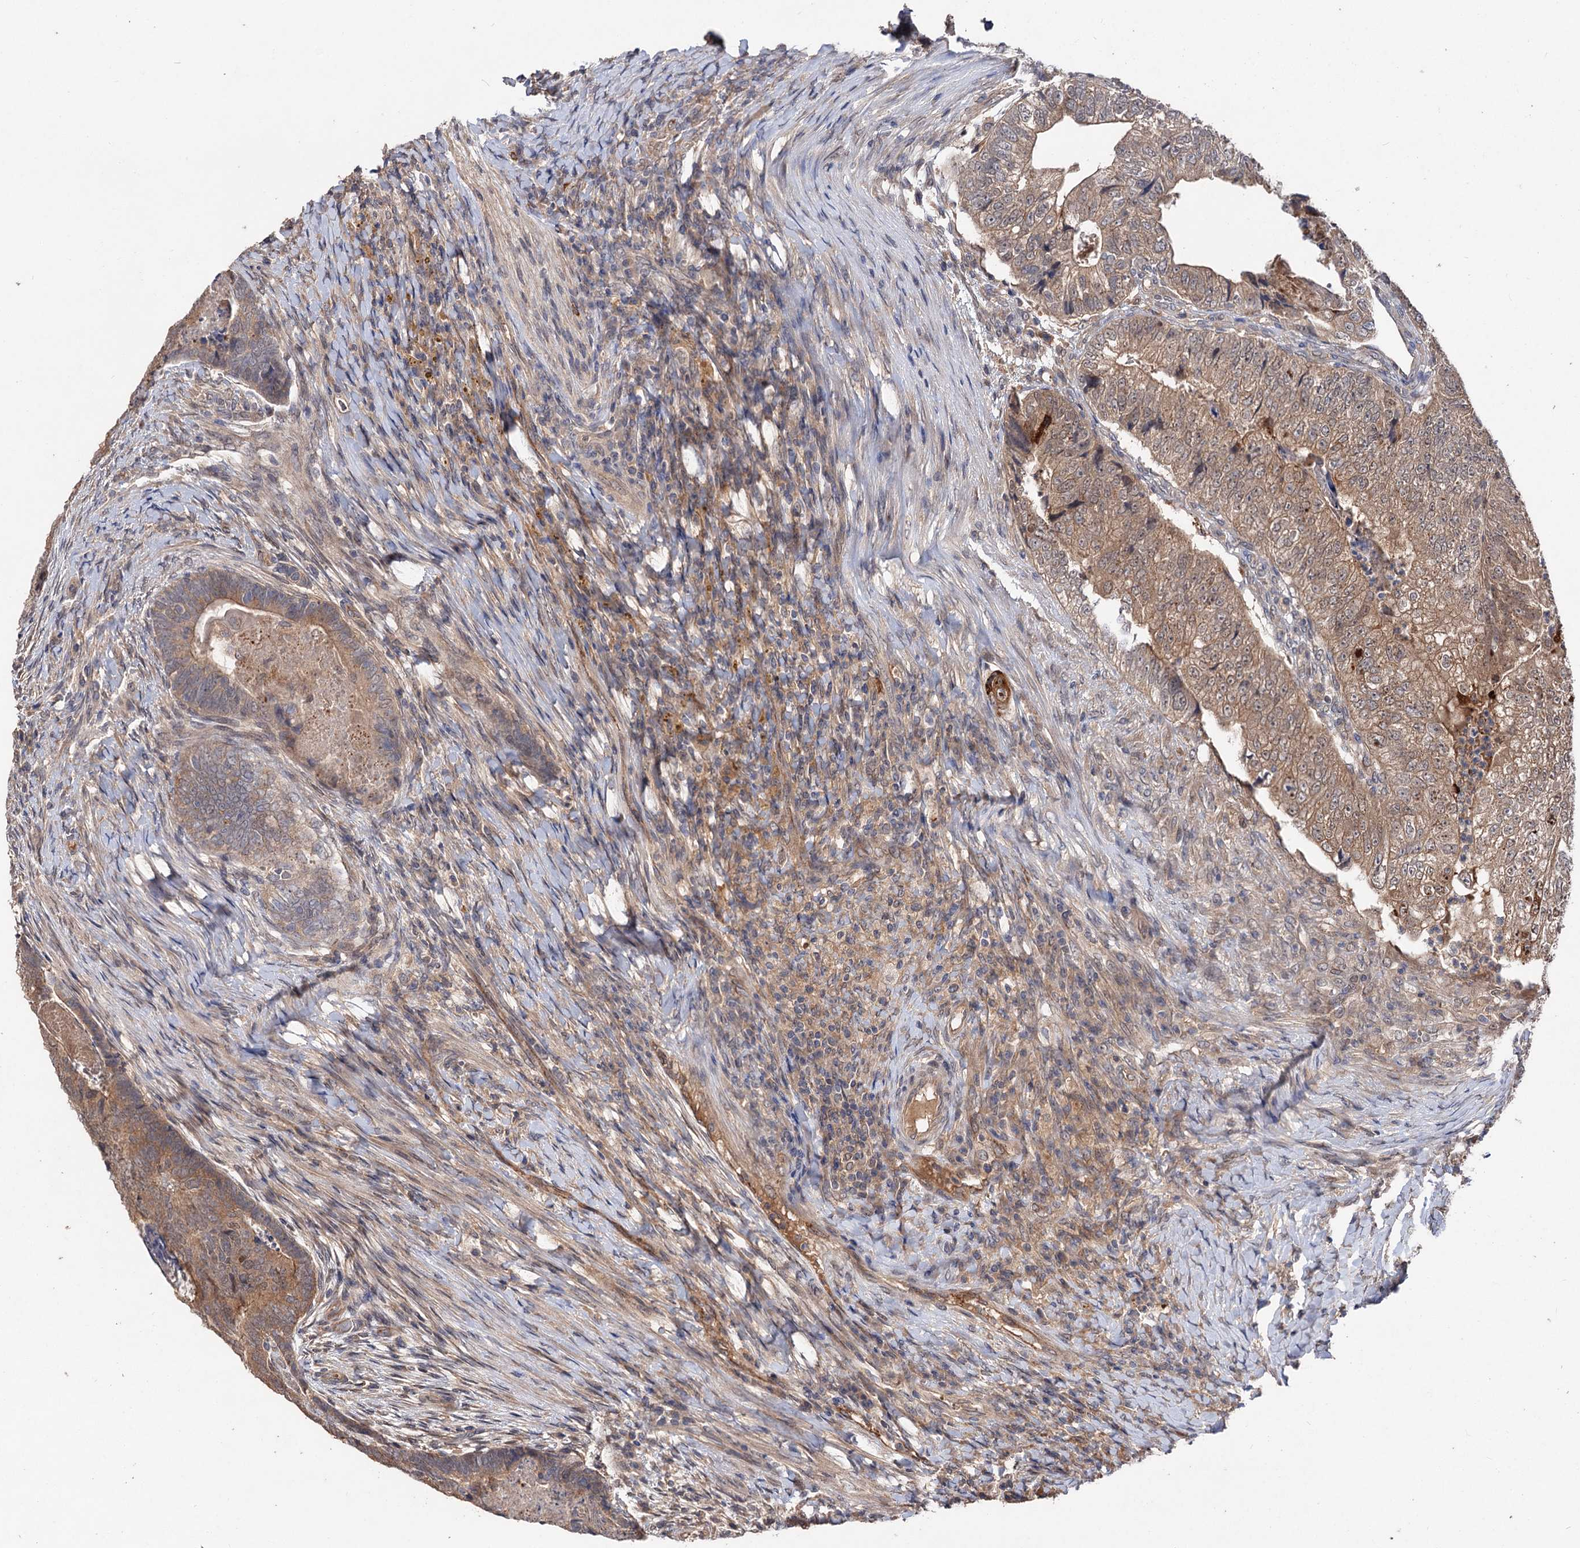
{"staining": {"intensity": "moderate", "quantity": ">75%", "location": "cytoplasmic/membranous"}, "tissue": "colorectal cancer", "cell_type": "Tumor cells", "image_type": "cancer", "snomed": [{"axis": "morphology", "description": "Adenocarcinoma, NOS"}, {"axis": "topography", "description": "Colon"}], "caption": "Human colorectal adenocarcinoma stained for a protein (brown) displays moderate cytoplasmic/membranous positive staining in approximately >75% of tumor cells.", "gene": "NUDCD2", "patient": {"sex": "female", "age": 67}}